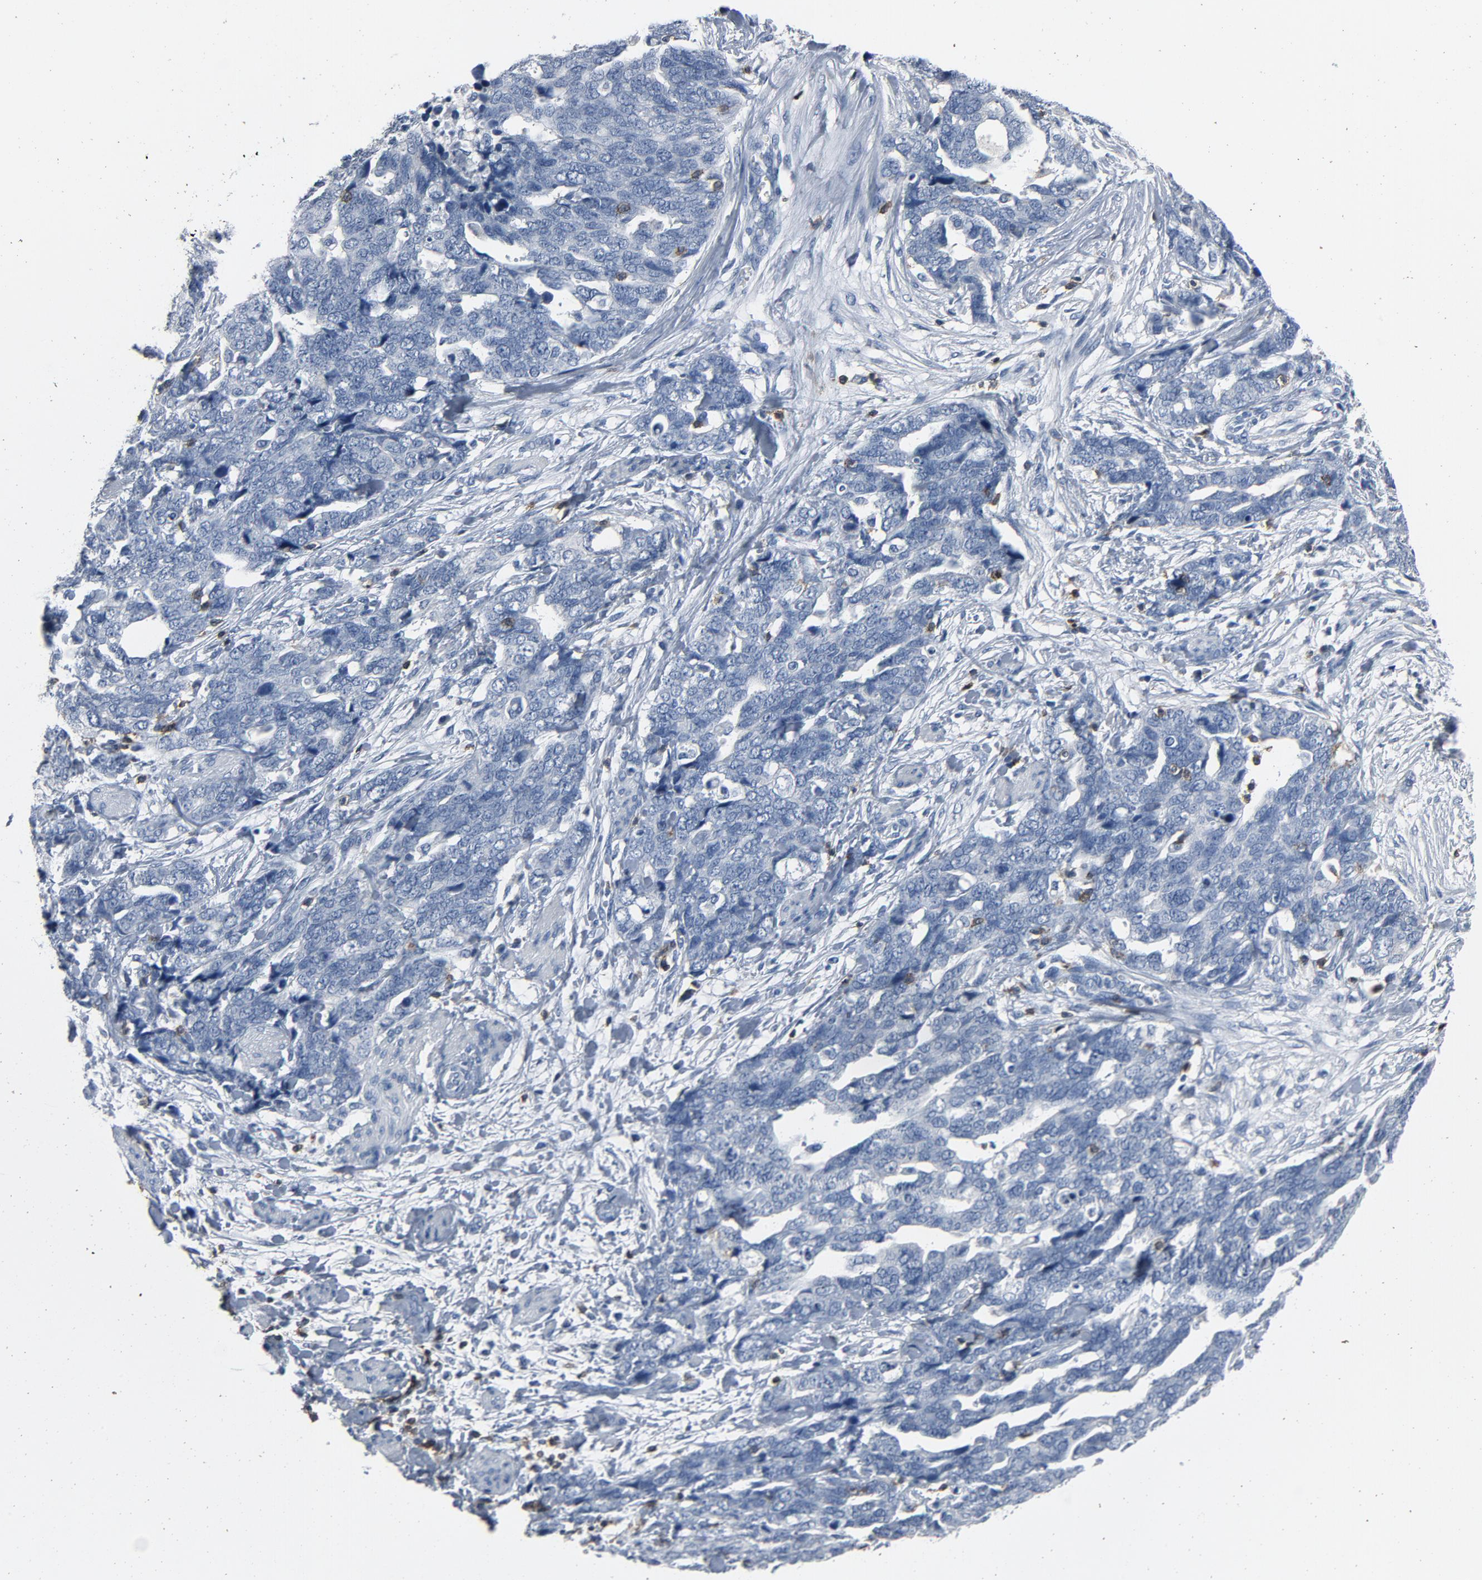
{"staining": {"intensity": "negative", "quantity": "none", "location": "none"}, "tissue": "ovarian cancer", "cell_type": "Tumor cells", "image_type": "cancer", "snomed": [{"axis": "morphology", "description": "Normal tissue, NOS"}, {"axis": "morphology", "description": "Cystadenocarcinoma, serous, NOS"}, {"axis": "topography", "description": "Fallopian tube"}, {"axis": "topography", "description": "Ovary"}], "caption": "Protein analysis of serous cystadenocarcinoma (ovarian) displays no significant staining in tumor cells.", "gene": "LCK", "patient": {"sex": "female", "age": 56}}